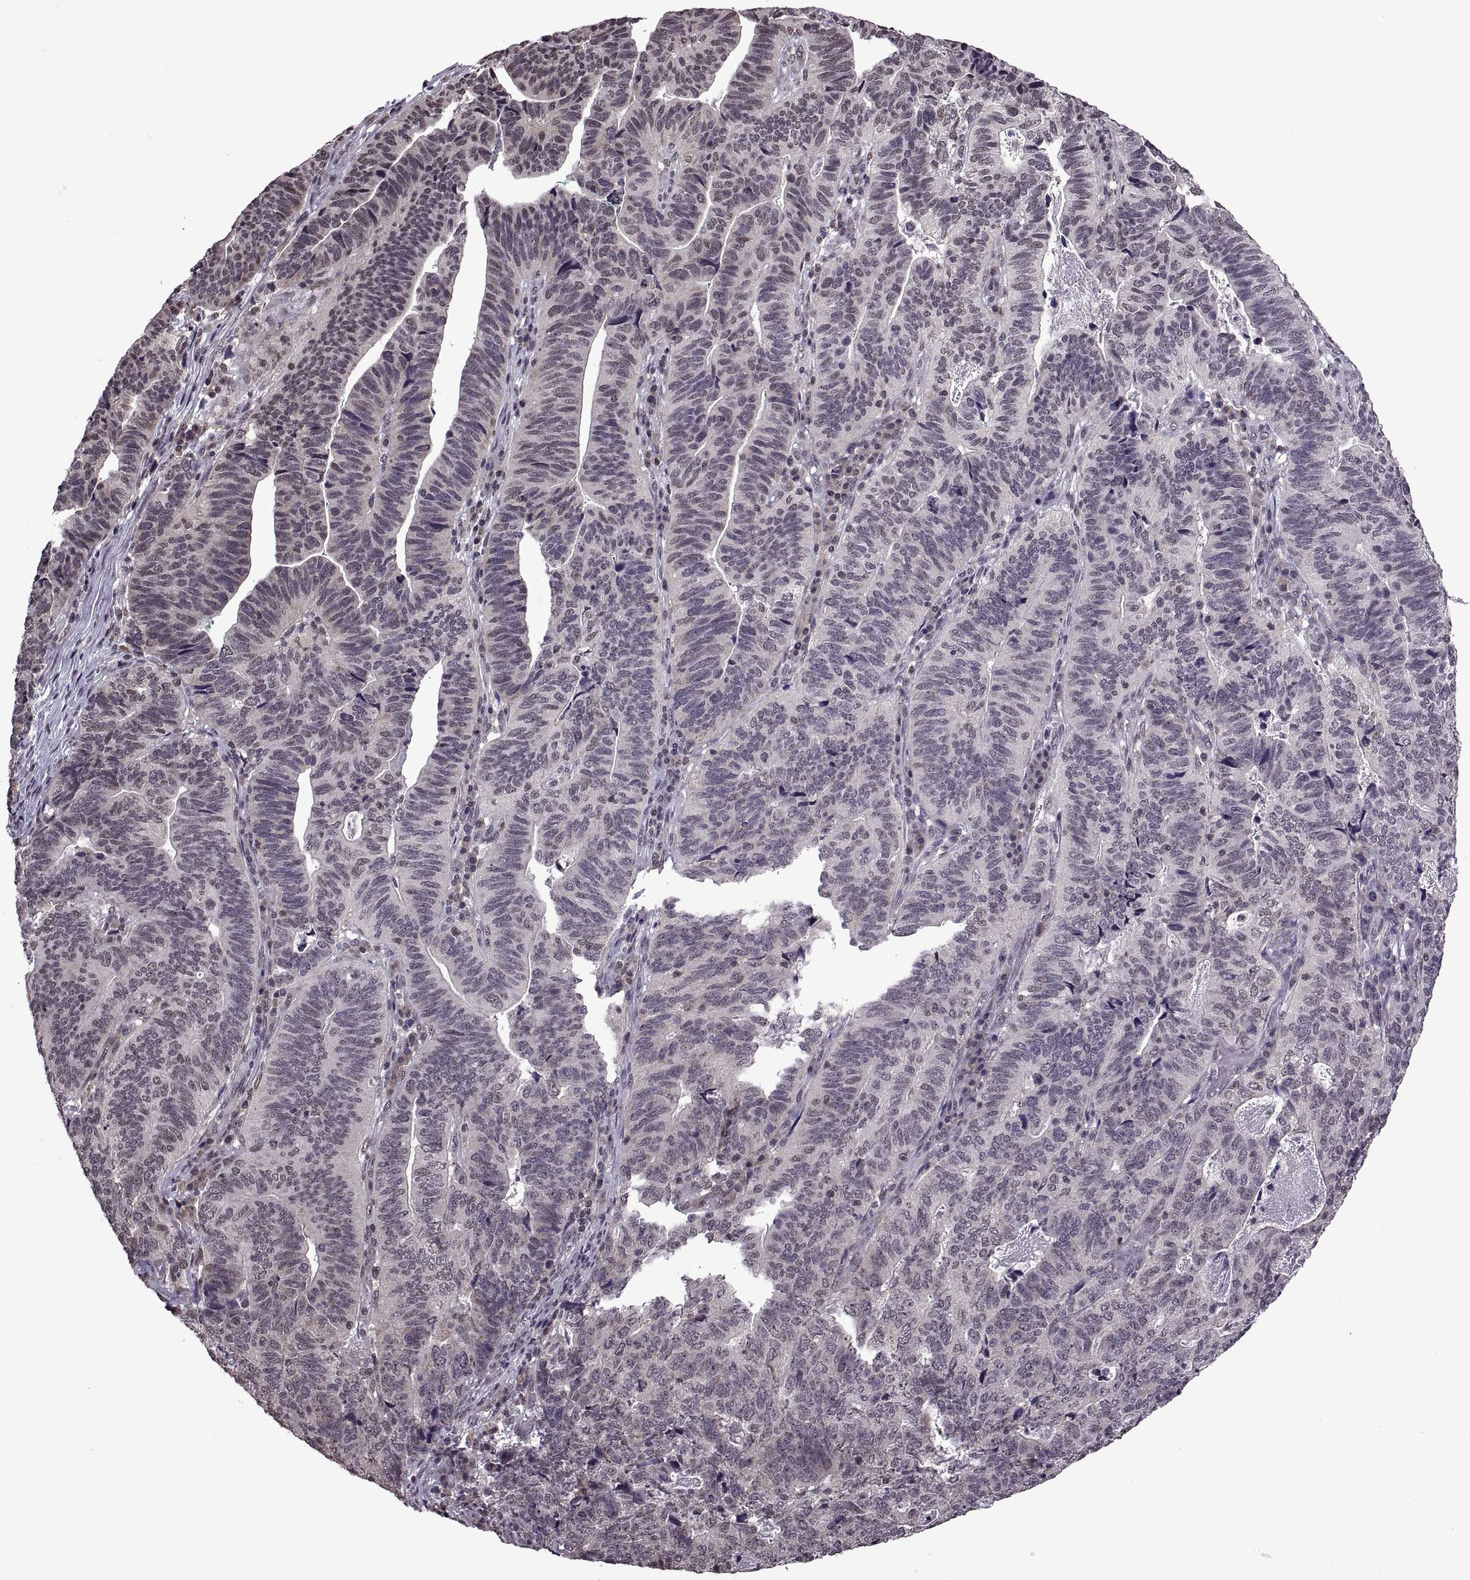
{"staining": {"intensity": "negative", "quantity": "none", "location": "none"}, "tissue": "stomach cancer", "cell_type": "Tumor cells", "image_type": "cancer", "snomed": [{"axis": "morphology", "description": "Adenocarcinoma, NOS"}, {"axis": "topography", "description": "Stomach, upper"}], "caption": "Immunohistochemical staining of stomach adenocarcinoma shows no significant positivity in tumor cells. (Brightfield microscopy of DAB IHC at high magnification).", "gene": "INTS3", "patient": {"sex": "female", "age": 67}}